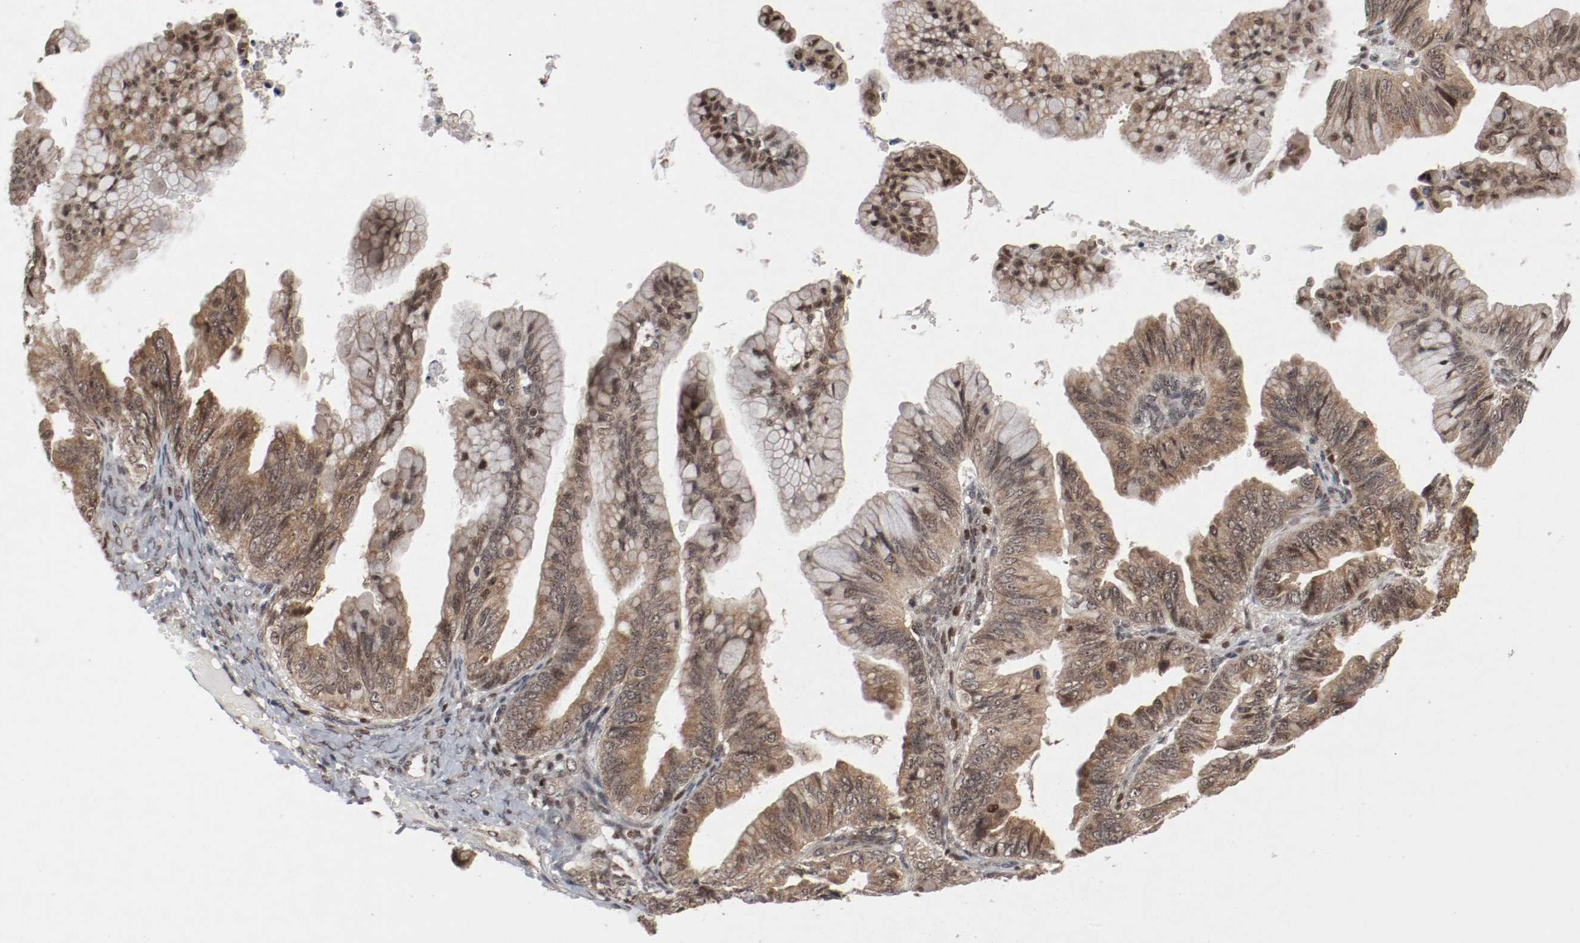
{"staining": {"intensity": "moderate", "quantity": ">75%", "location": "cytoplasmic/membranous,nuclear"}, "tissue": "ovarian cancer", "cell_type": "Tumor cells", "image_type": "cancer", "snomed": [{"axis": "morphology", "description": "Cystadenocarcinoma, mucinous, NOS"}, {"axis": "topography", "description": "Ovary"}], "caption": "Moderate cytoplasmic/membranous and nuclear staining is appreciated in approximately >75% of tumor cells in mucinous cystadenocarcinoma (ovarian).", "gene": "CSNK2B", "patient": {"sex": "female", "age": 36}}